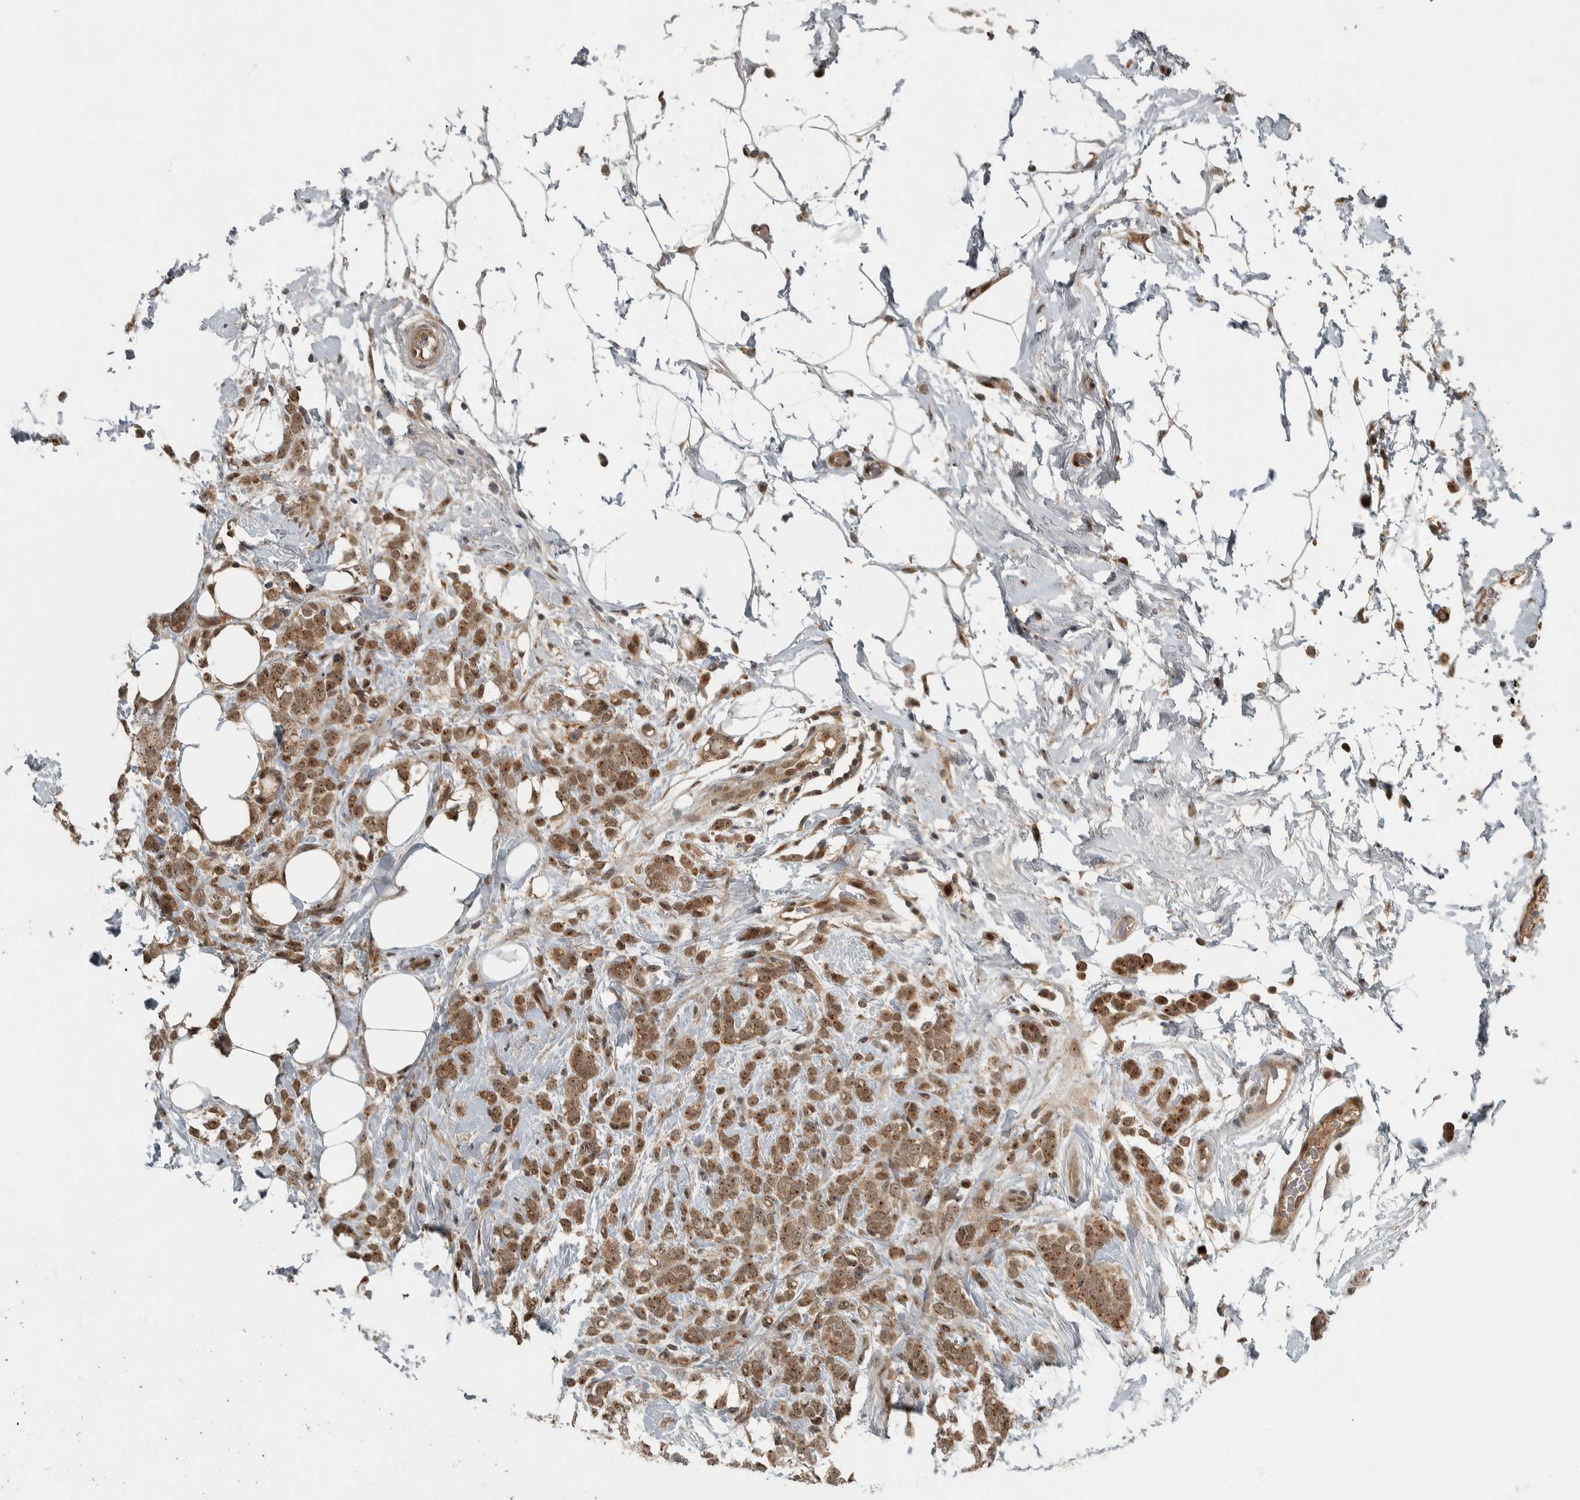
{"staining": {"intensity": "moderate", "quantity": ">75%", "location": "cytoplasmic/membranous,nuclear"}, "tissue": "breast cancer", "cell_type": "Tumor cells", "image_type": "cancer", "snomed": [{"axis": "morphology", "description": "Lobular carcinoma"}, {"axis": "topography", "description": "Breast"}], "caption": "Immunohistochemistry (IHC) staining of lobular carcinoma (breast), which exhibits medium levels of moderate cytoplasmic/membranous and nuclear expression in approximately >75% of tumor cells indicating moderate cytoplasmic/membranous and nuclear protein positivity. The staining was performed using DAB (3,3'-diaminobenzidine) (brown) for protein detection and nuclei were counterstained in hematoxylin (blue).", "gene": "XPO5", "patient": {"sex": "female", "age": 50}}